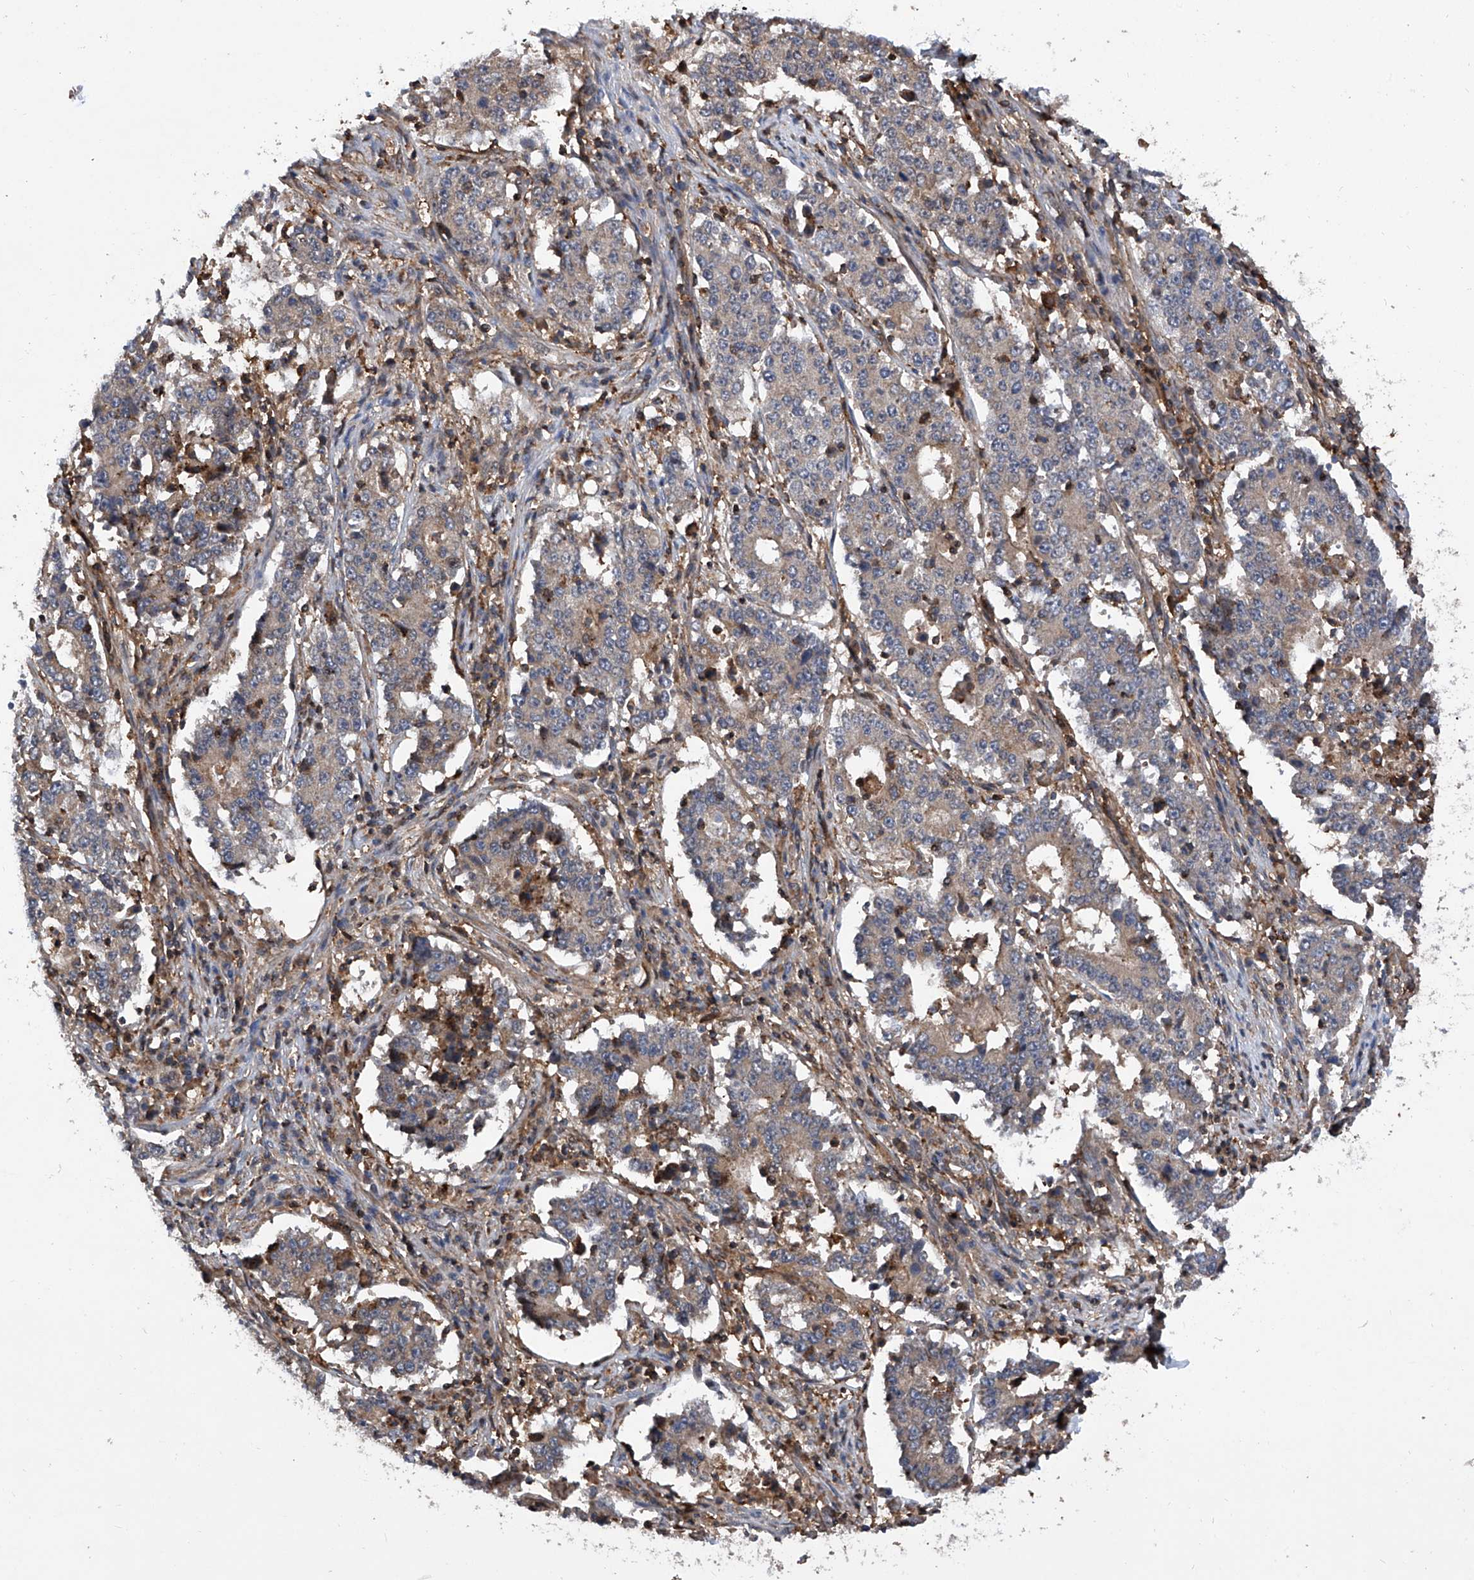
{"staining": {"intensity": "weak", "quantity": "25%-75%", "location": "cytoplasmic/membranous"}, "tissue": "stomach cancer", "cell_type": "Tumor cells", "image_type": "cancer", "snomed": [{"axis": "morphology", "description": "Adenocarcinoma, NOS"}, {"axis": "topography", "description": "Stomach"}], "caption": "There is low levels of weak cytoplasmic/membranous positivity in tumor cells of adenocarcinoma (stomach), as demonstrated by immunohistochemical staining (brown color).", "gene": "NT5C3A", "patient": {"sex": "male", "age": 59}}